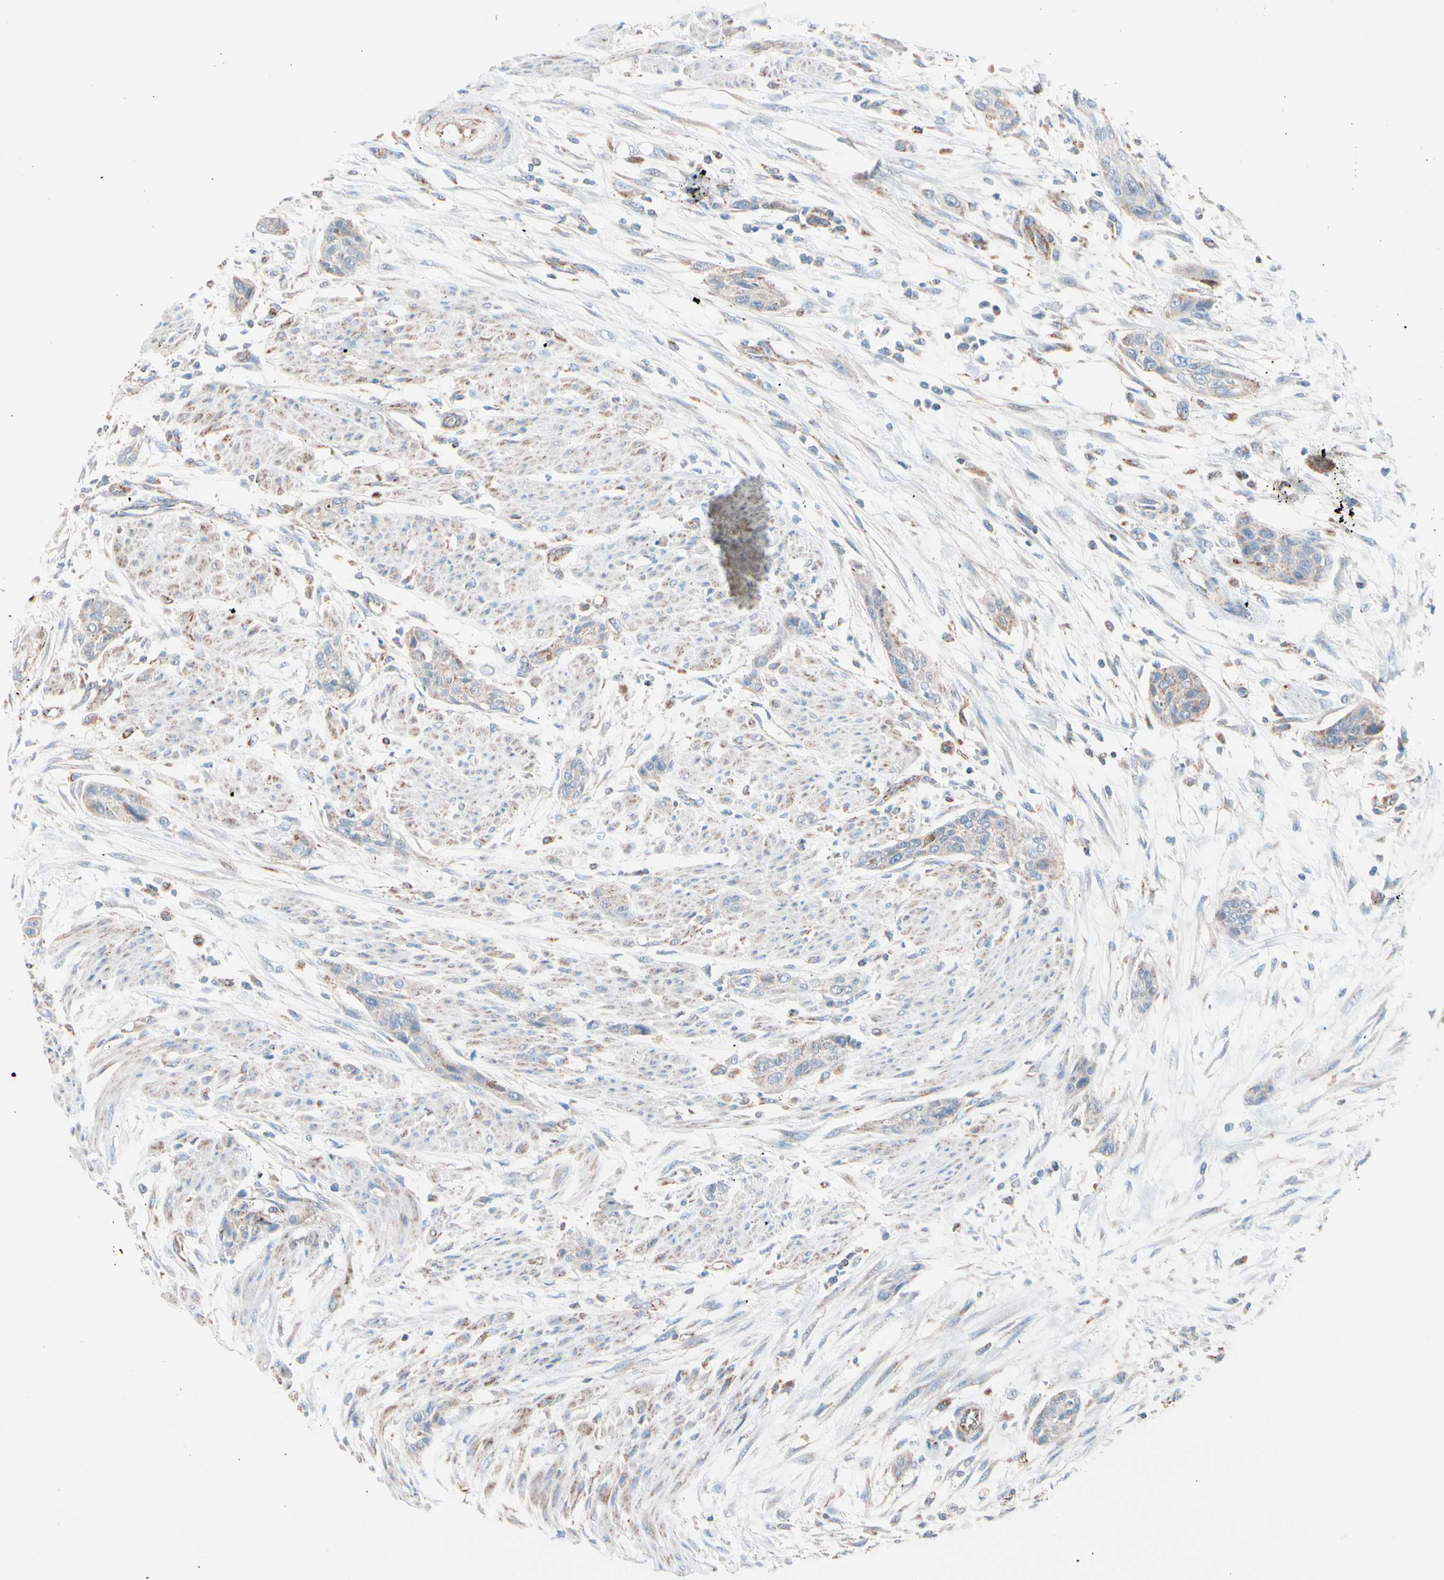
{"staining": {"intensity": "weak", "quantity": "<25%", "location": "cytoplasmic/membranous"}, "tissue": "urothelial cancer", "cell_type": "Tumor cells", "image_type": "cancer", "snomed": [{"axis": "morphology", "description": "Urothelial carcinoma, High grade"}, {"axis": "topography", "description": "Urinary bladder"}], "caption": "Photomicrograph shows no significant protein positivity in tumor cells of urothelial carcinoma (high-grade). (Immunohistochemistry, brightfield microscopy, high magnification).", "gene": "HK1", "patient": {"sex": "male", "age": 35}}